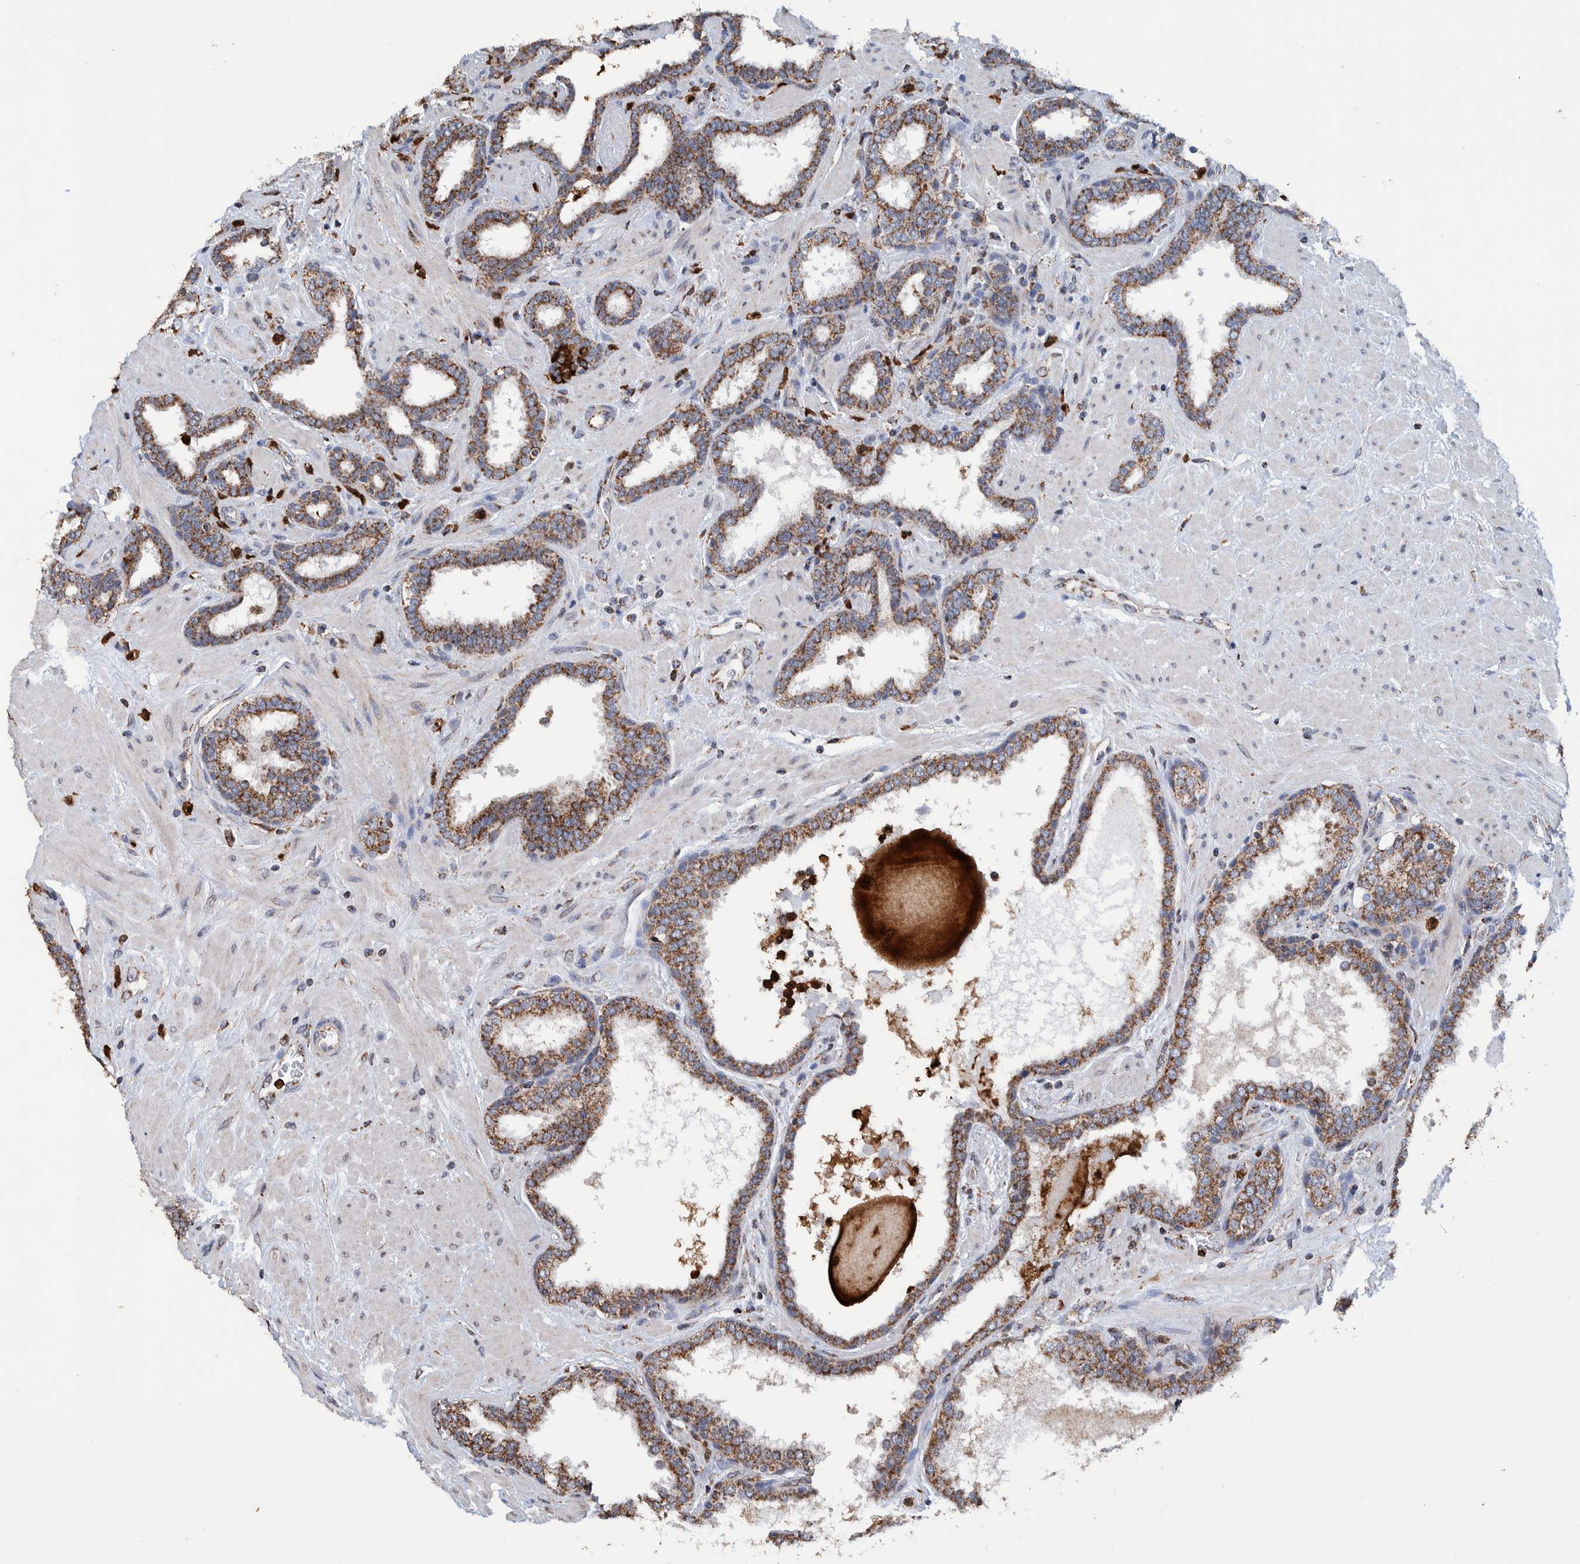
{"staining": {"intensity": "moderate", "quantity": ">75%", "location": "cytoplasmic/membranous"}, "tissue": "prostate", "cell_type": "Glandular cells", "image_type": "normal", "snomed": [{"axis": "morphology", "description": "Normal tissue, NOS"}, {"axis": "topography", "description": "Prostate"}], "caption": "Moderate cytoplasmic/membranous protein expression is seen in approximately >75% of glandular cells in prostate. The protein of interest is stained brown, and the nuclei are stained in blue (DAB IHC with brightfield microscopy, high magnification).", "gene": "DECR1", "patient": {"sex": "male", "age": 51}}